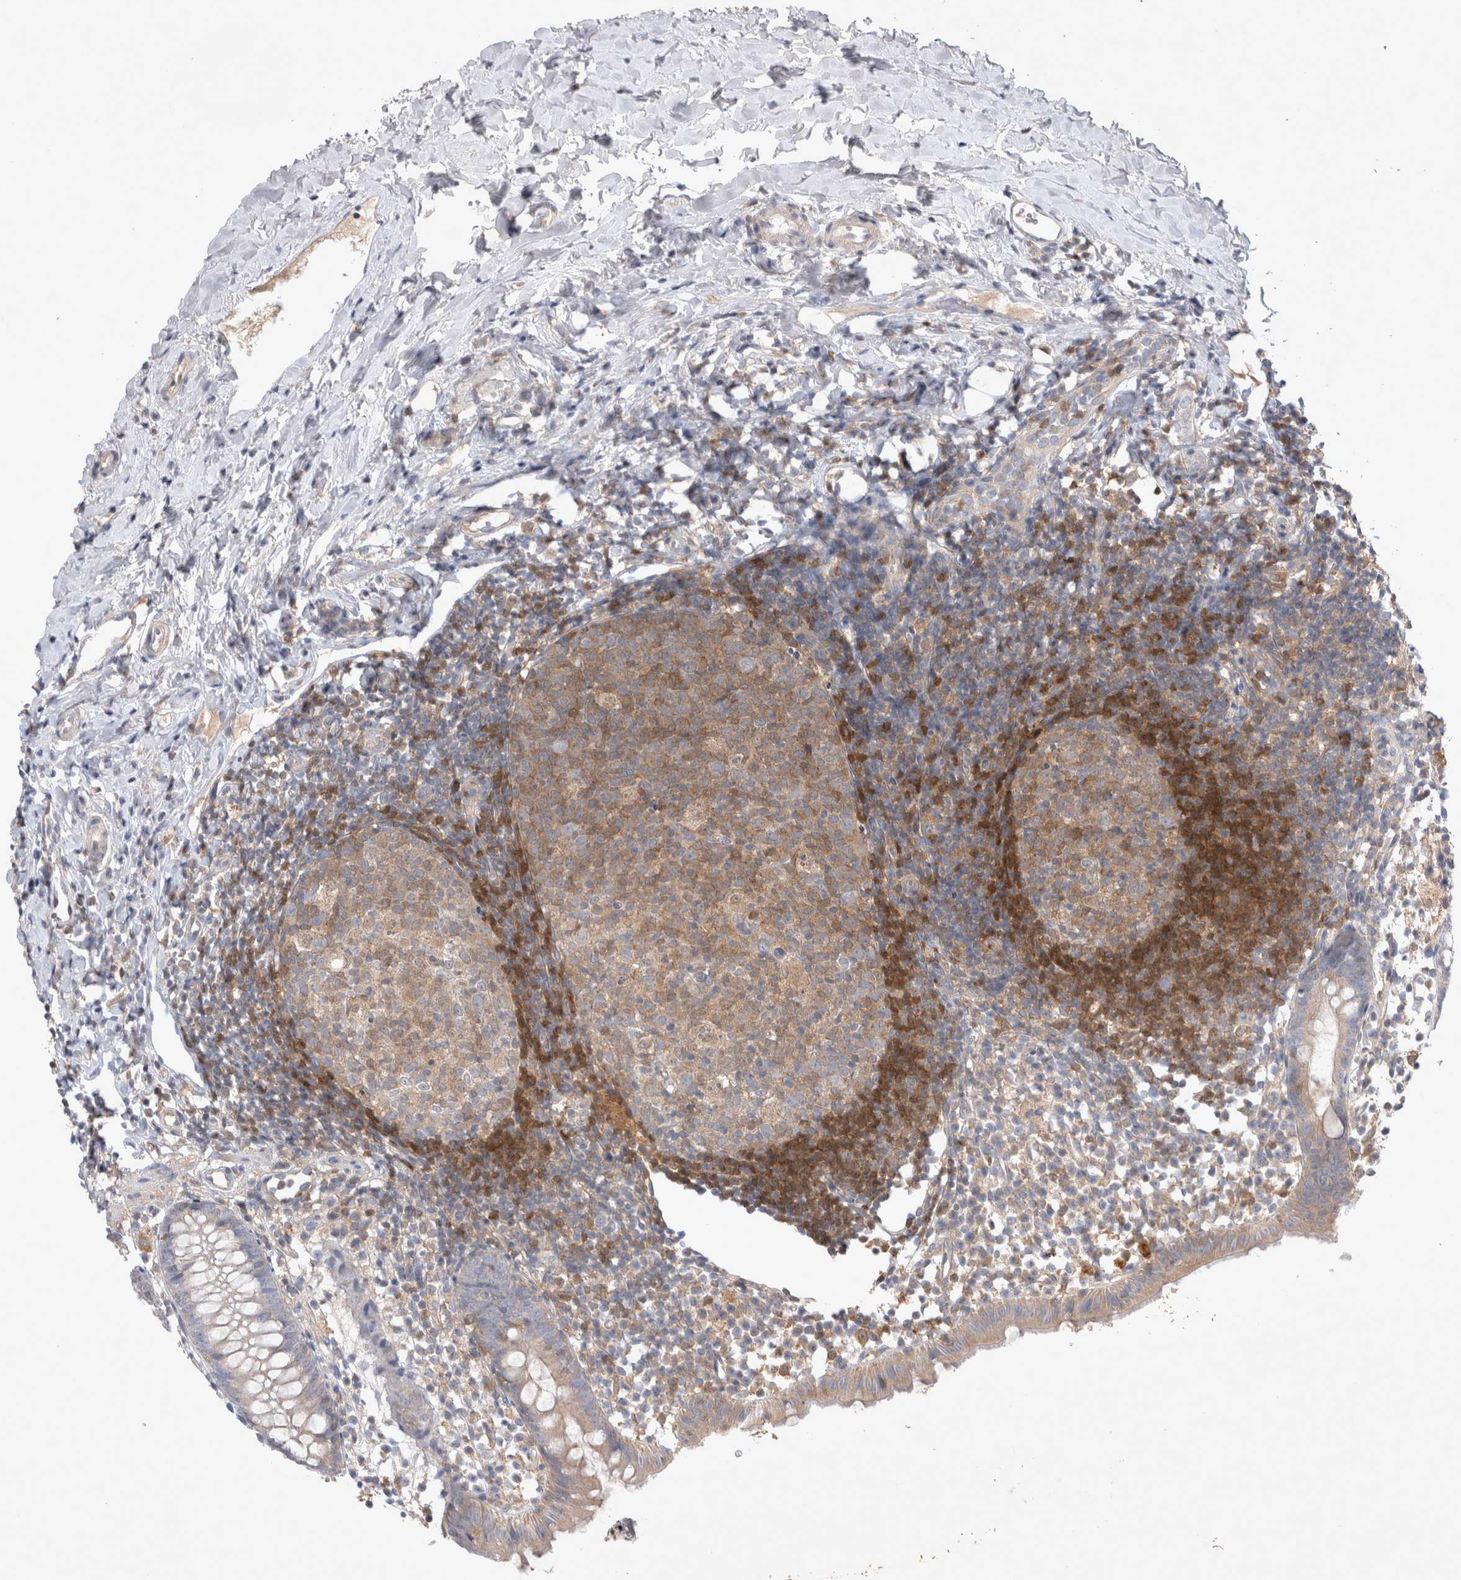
{"staining": {"intensity": "weak", "quantity": ">75%", "location": "cytoplasmic/membranous"}, "tissue": "appendix", "cell_type": "Glandular cells", "image_type": "normal", "snomed": [{"axis": "morphology", "description": "Normal tissue, NOS"}, {"axis": "topography", "description": "Appendix"}], "caption": "Glandular cells show weak cytoplasmic/membranous staining in approximately >75% of cells in normal appendix. The staining is performed using DAB (3,3'-diaminobenzidine) brown chromogen to label protein expression. The nuclei are counter-stained blue using hematoxylin.", "gene": "SRD5A3", "patient": {"sex": "female", "age": 20}}